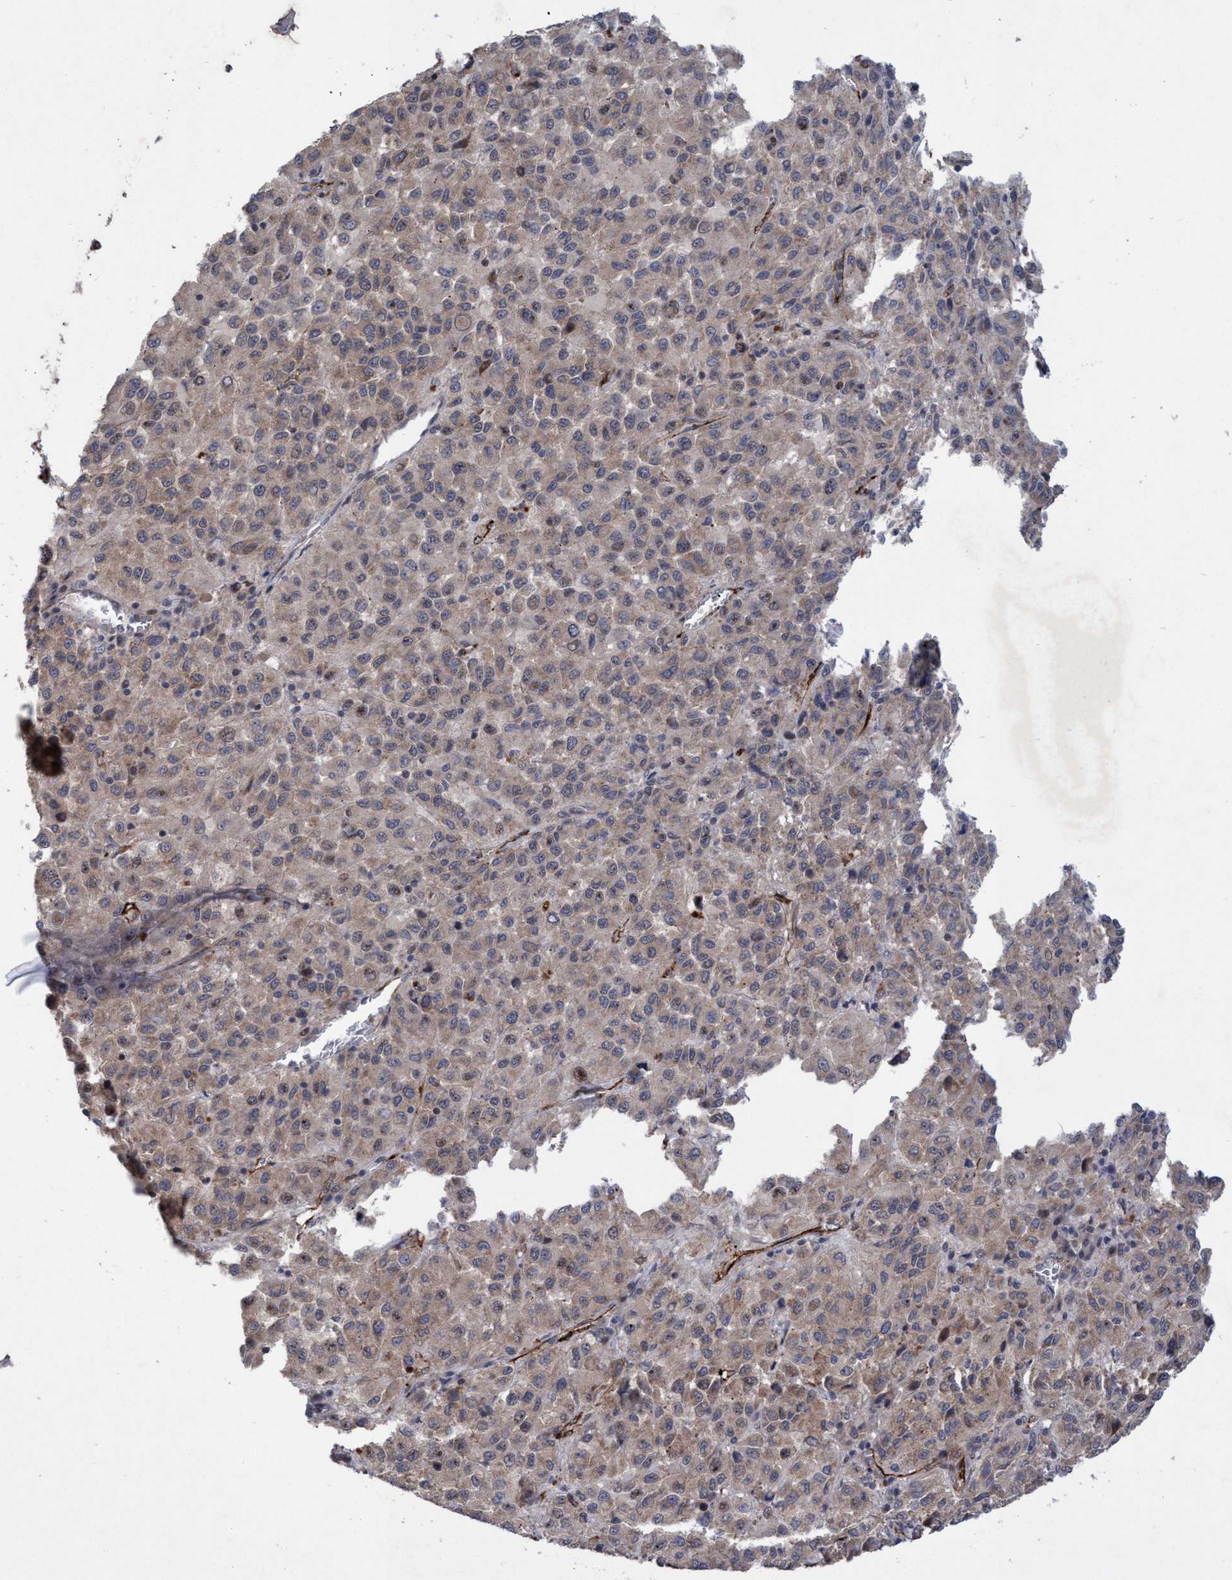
{"staining": {"intensity": "weak", "quantity": ">75%", "location": "cytoplasmic/membranous"}, "tissue": "skin cancer", "cell_type": "Tumor cells", "image_type": "cancer", "snomed": [{"axis": "morphology", "description": "Squamous cell carcinoma, NOS"}, {"axis": "topography", "description": "Skin"}], "caption": "About >75% of tumor cells in human skin squamous cell carcinoma demonstrate weak cytoplasmic/membranous protein expression as visualized by brown immunohistochemical staining.", "gene": "ZNF750", "patient": {"sex": "female", "age": 73}}